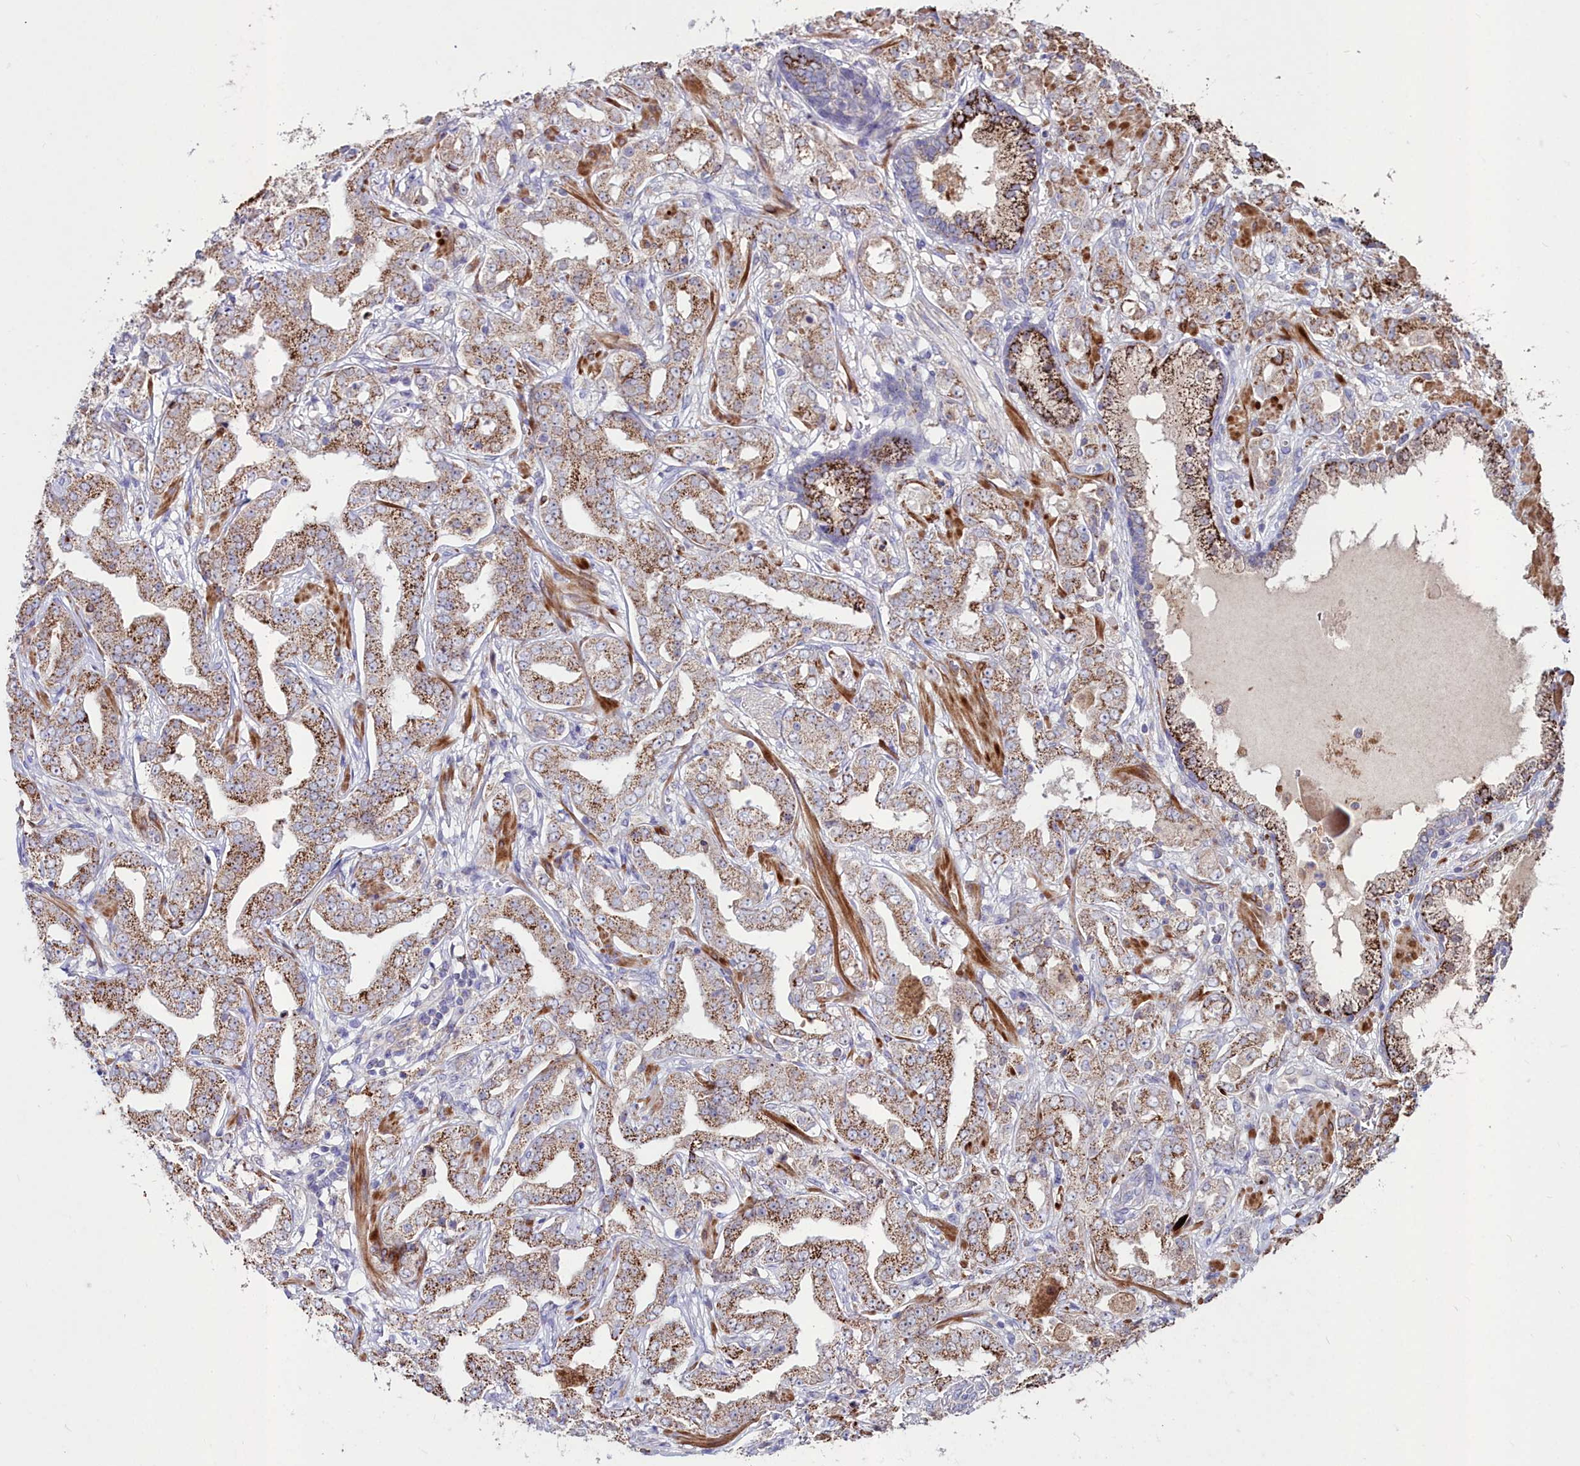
{"staining": {"intensity": "moderate", "quantity": ">75%", "location": "cytoplasmic/membranous"}, "tissue": "prostate cancer", "cell_type": "Tumor cells", "image_type": "cancer", "snomed": [{"axis": "morphology", "description": "Adenocarcinoma, High grade"}, {"axis": "topography", "description": "Prostate"}], "caption": "Protein staining shows moderate cytoplasmic/membranous positivity in approximately >75% of tumor cells in prostate cancer.", "gene": "AMBRA1", "patient": {"sex": "male", "age": 63}}